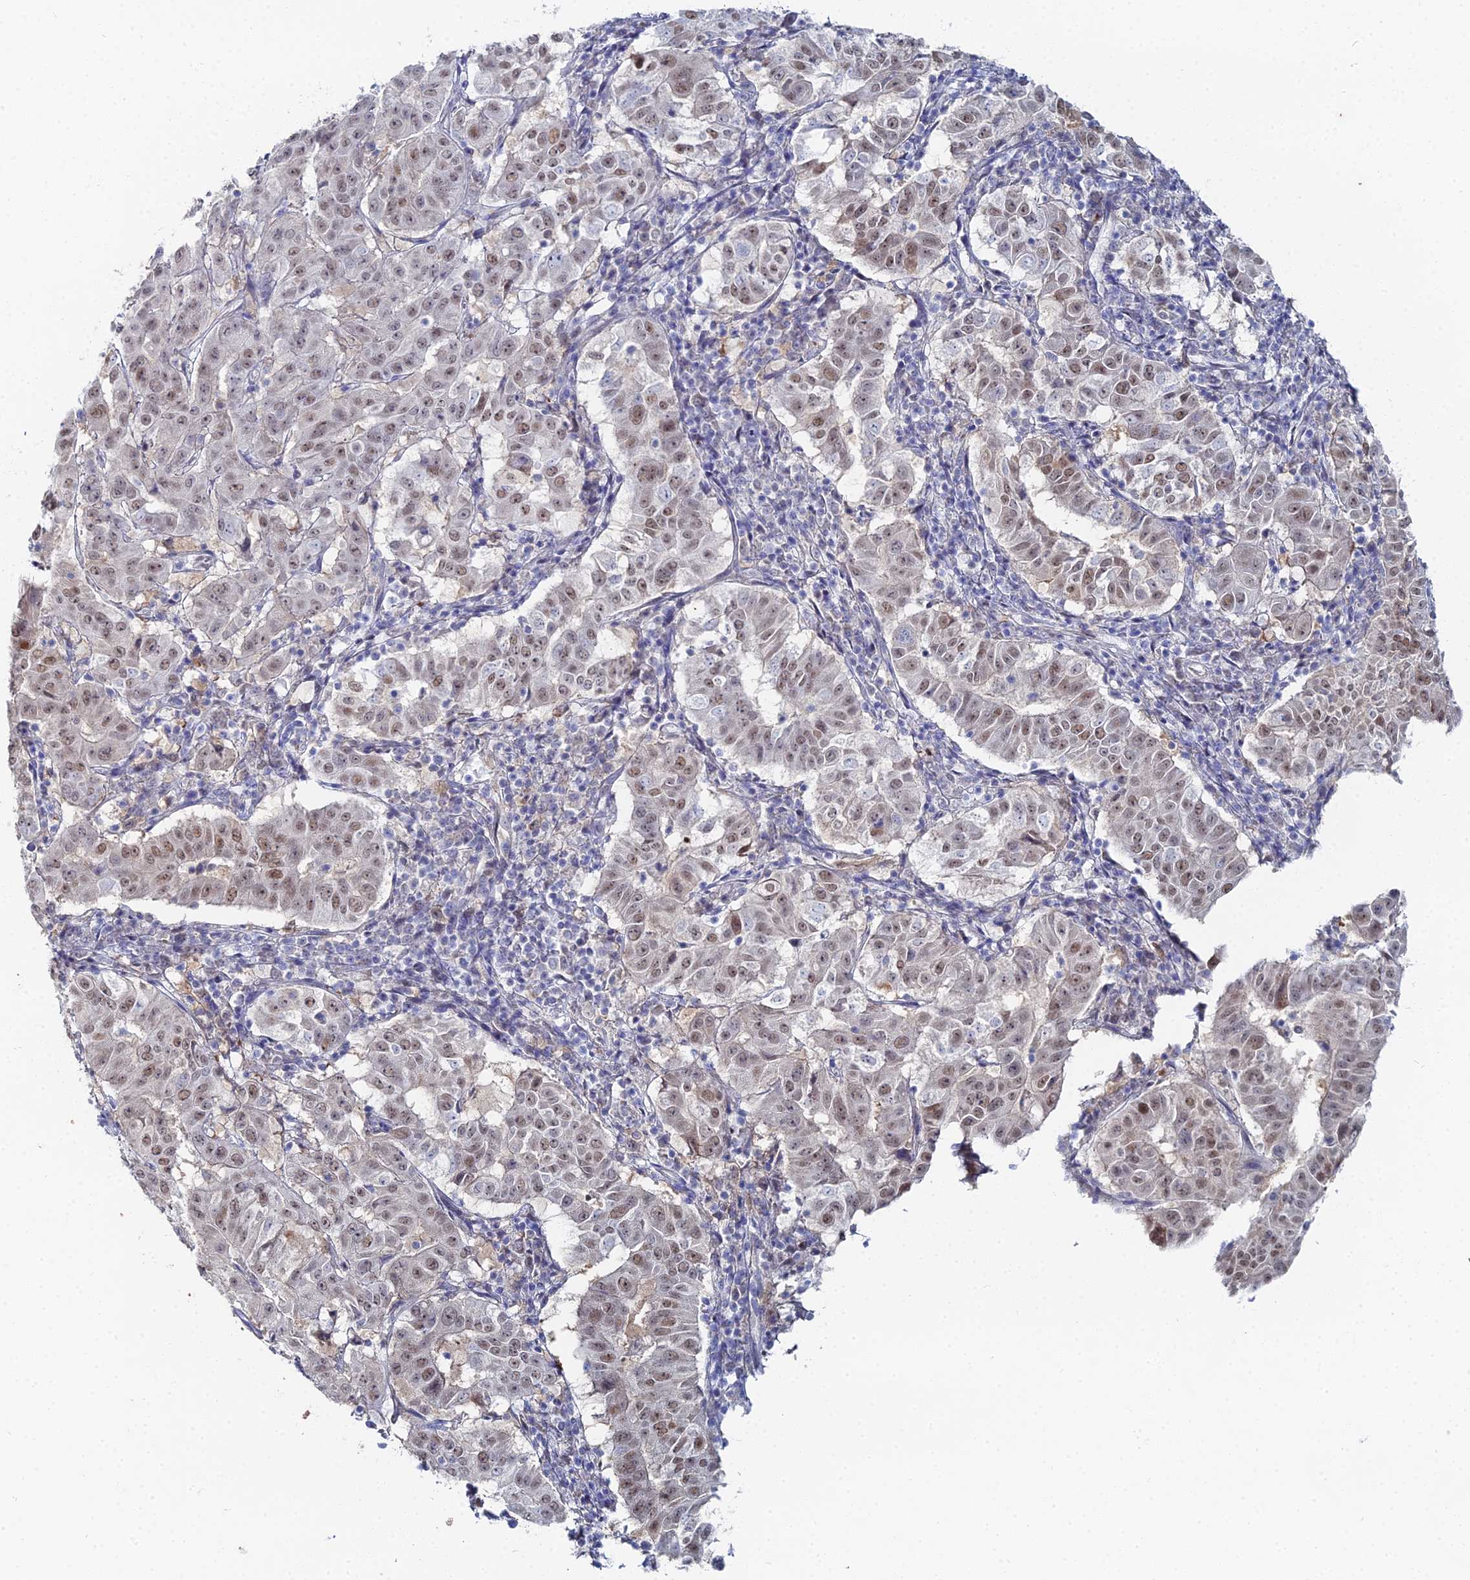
{"staining": {"intensity": "moderate", "quantity": ">75%", "location": "nuclear"}, "tissue": "pancreatic cancer", "cell_type": "Tumor cells", "image_type": "cancer", "snomed": [{"axis": "morphology", "description": "Adenocarcinoma, NOS"}, {"axis": "topography", "description": "Pancreas"}], "caption": "A high-resolution micrograph shows immunohistochemistry (IHC) staining of pancreatic adenocarcinoma, which reveals moderate nuclear positivity in approximately >75% of tumor cells.", "gene": "THAP4", "patient": {"sex": "male", "age": 63}}